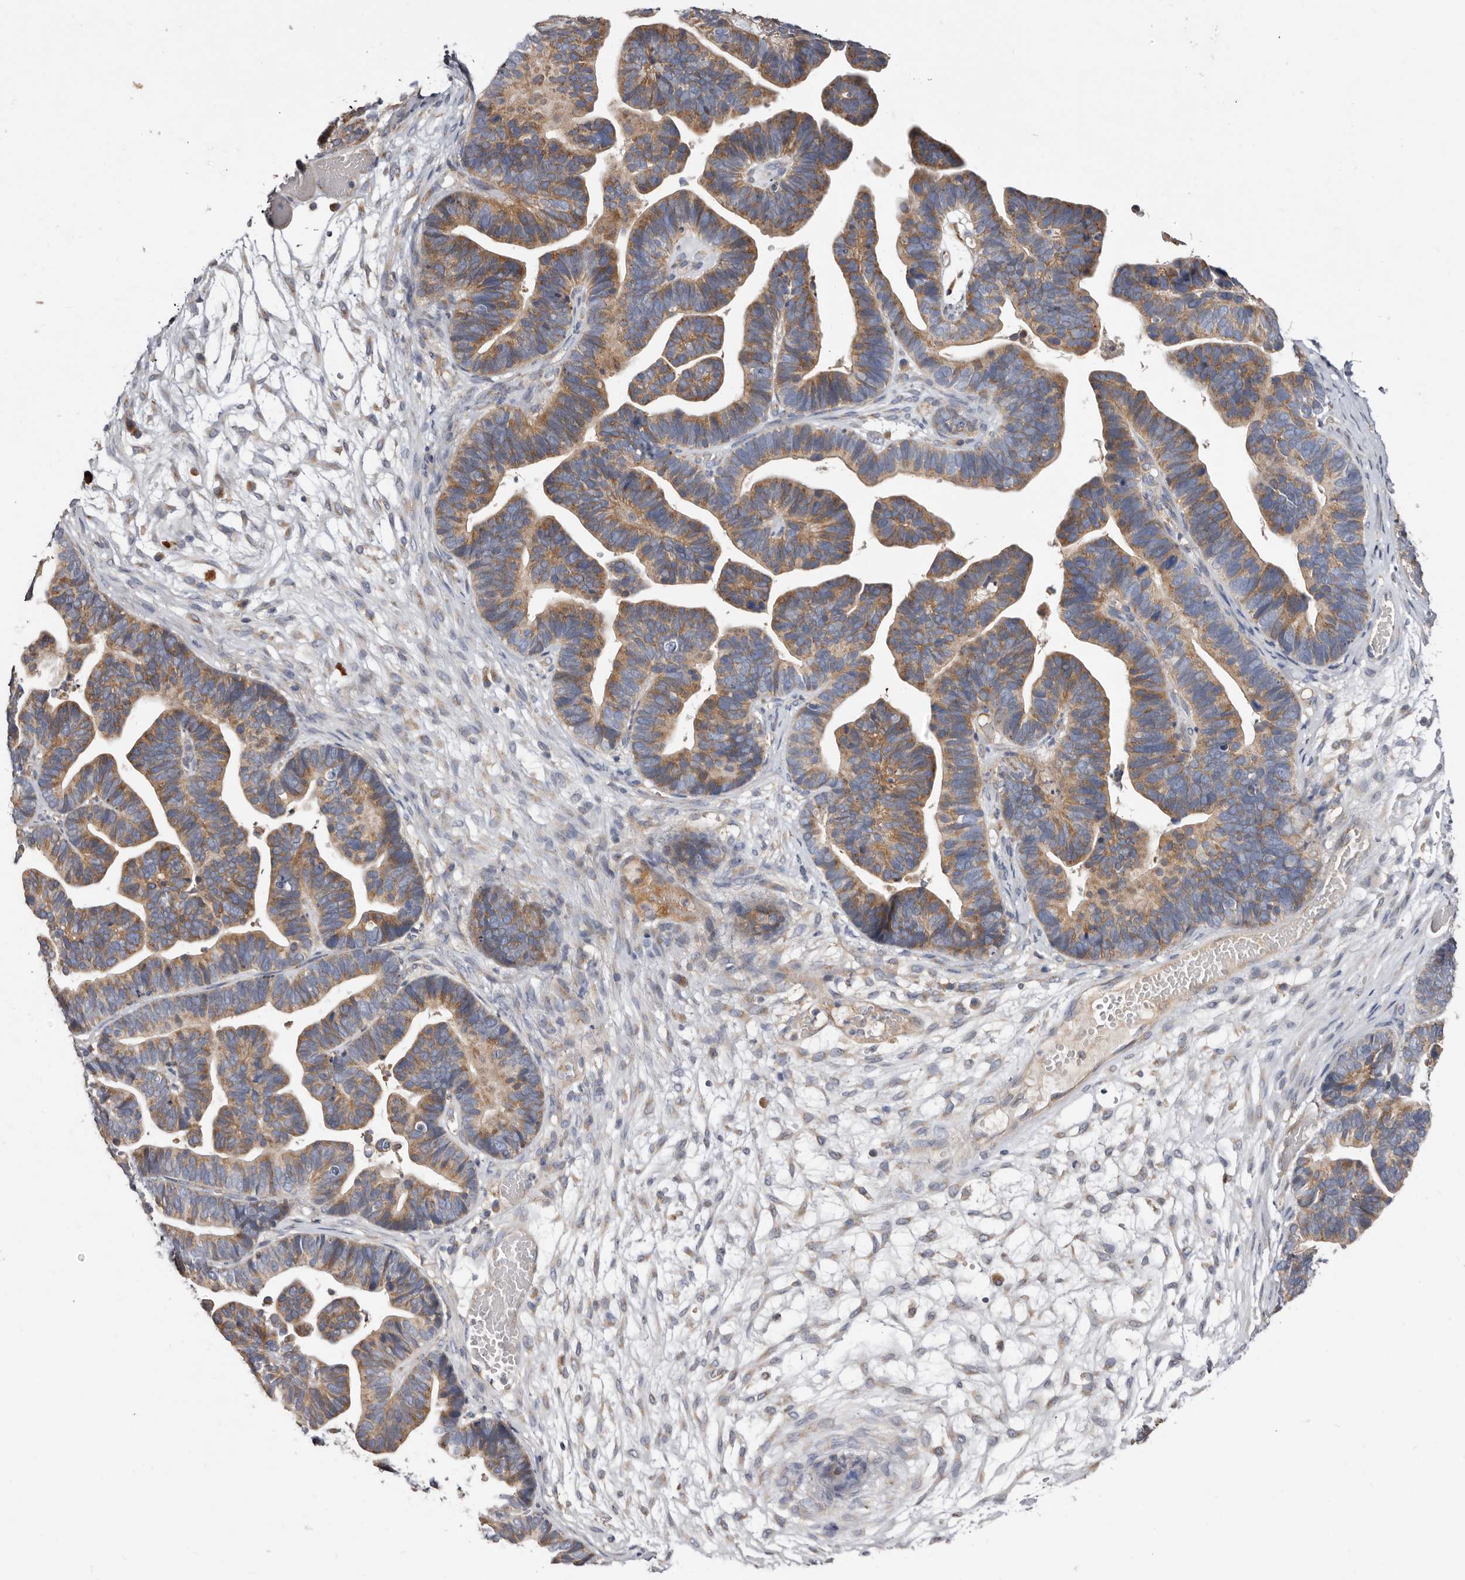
{"staining": {"intensity": "moderate", "quantity": ">75%", "location": "cytoplasmic/membranous"}, "tissue": "ovarian cancer", "cell_type": "Tumor cells", "image_type": "cancer", "snomed": [{"axis": "morphology", "description": "Cystadenocarcinoma, serous, NOS"}, {"axis": "topography", "description": "Ovary"}], "caption": "DAB immunohistochemical staining of human ovarian serous cystadenocarcinoma displays moderate cytoplasmic/membranous protein expression in about >75% of tumor cells. The staining was performed using DAB, with brown indicating positive protein expression. Nuclei are stained blue with hematoxylin.", "gene": "ASIC5", "patient": {"sex": "female", "age": 56}}